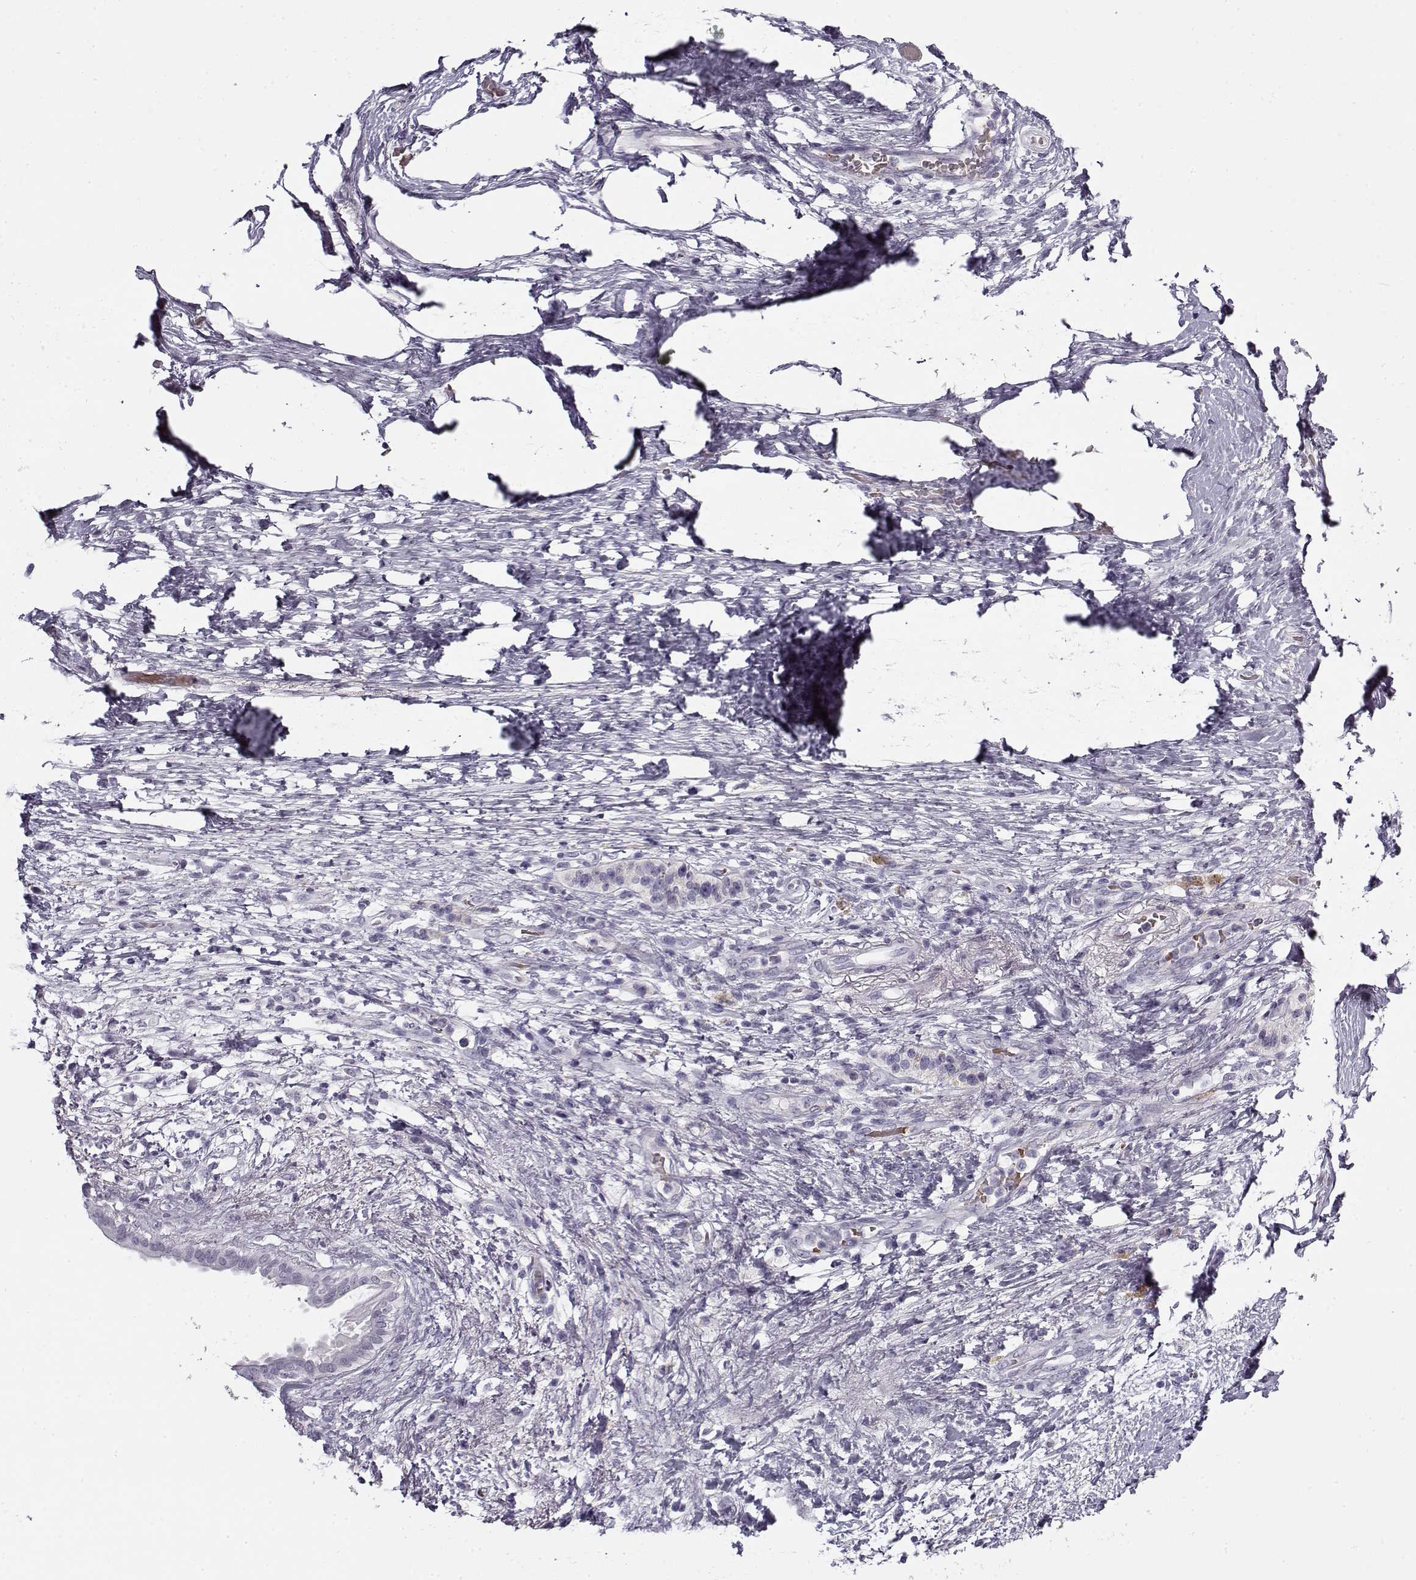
{"staining": {"intensity": "negative", "quantity": "none", "location": "none"}, "tissue": "pancreatic cancer", "cell_type": "Tumor cells", "image_type": "cancer", "snomed": [{"axis": "morphology", "description": "Adenocarcinoma, NOS"}, {"axis": "topography", "description": "Pancreas"}], "caption": "This is an immunohistochemistry (IHC) image of human pancreatic cancer. There is no staining in tumor cells.", "gene": "SNCA", "patient": {"sex": "female", "age": 72}}